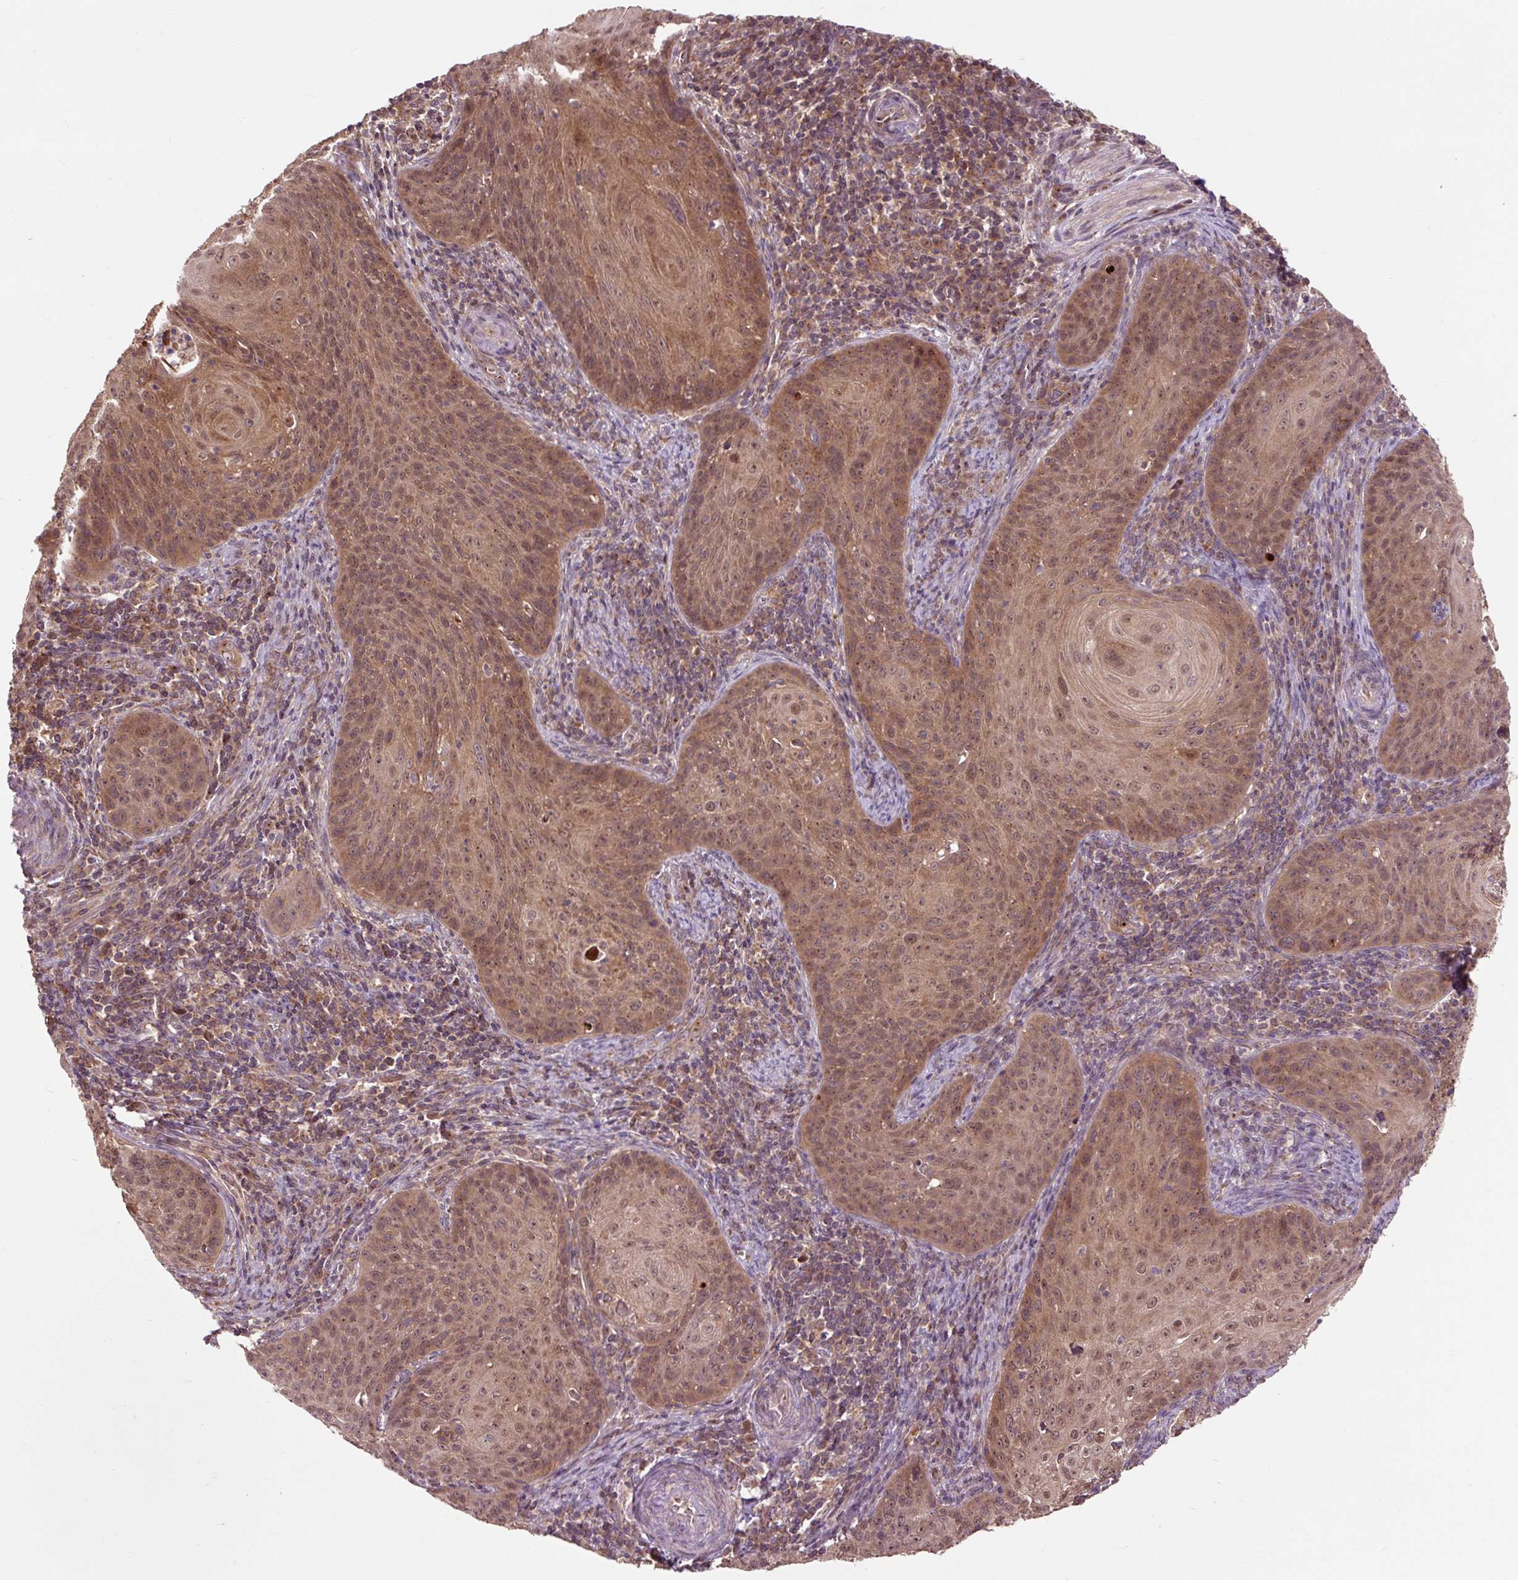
{"staining": {"intensity": "moderate", "quantity": ">75%", "location": "cytoplasmic/membranous,nuclear"}, "tissue": "cervical cancer", "cell_type": "Tumor cells", "image_type": "cancer", "snomed": [{"axis": "morphology", "description": "Squamous cell carcinoma, NOS"}, {"axis": "topography", "description": "Cervix"}], "caption": "Cervical cancer (squamous cell carcinoma) stained with a brown dye reveals moderate cytoplasmic/membranous and nuclear positive positivity in about >75% of tumor cells.", "gene": "MMS19", "patient": {"sex": "female", "age": 30}}